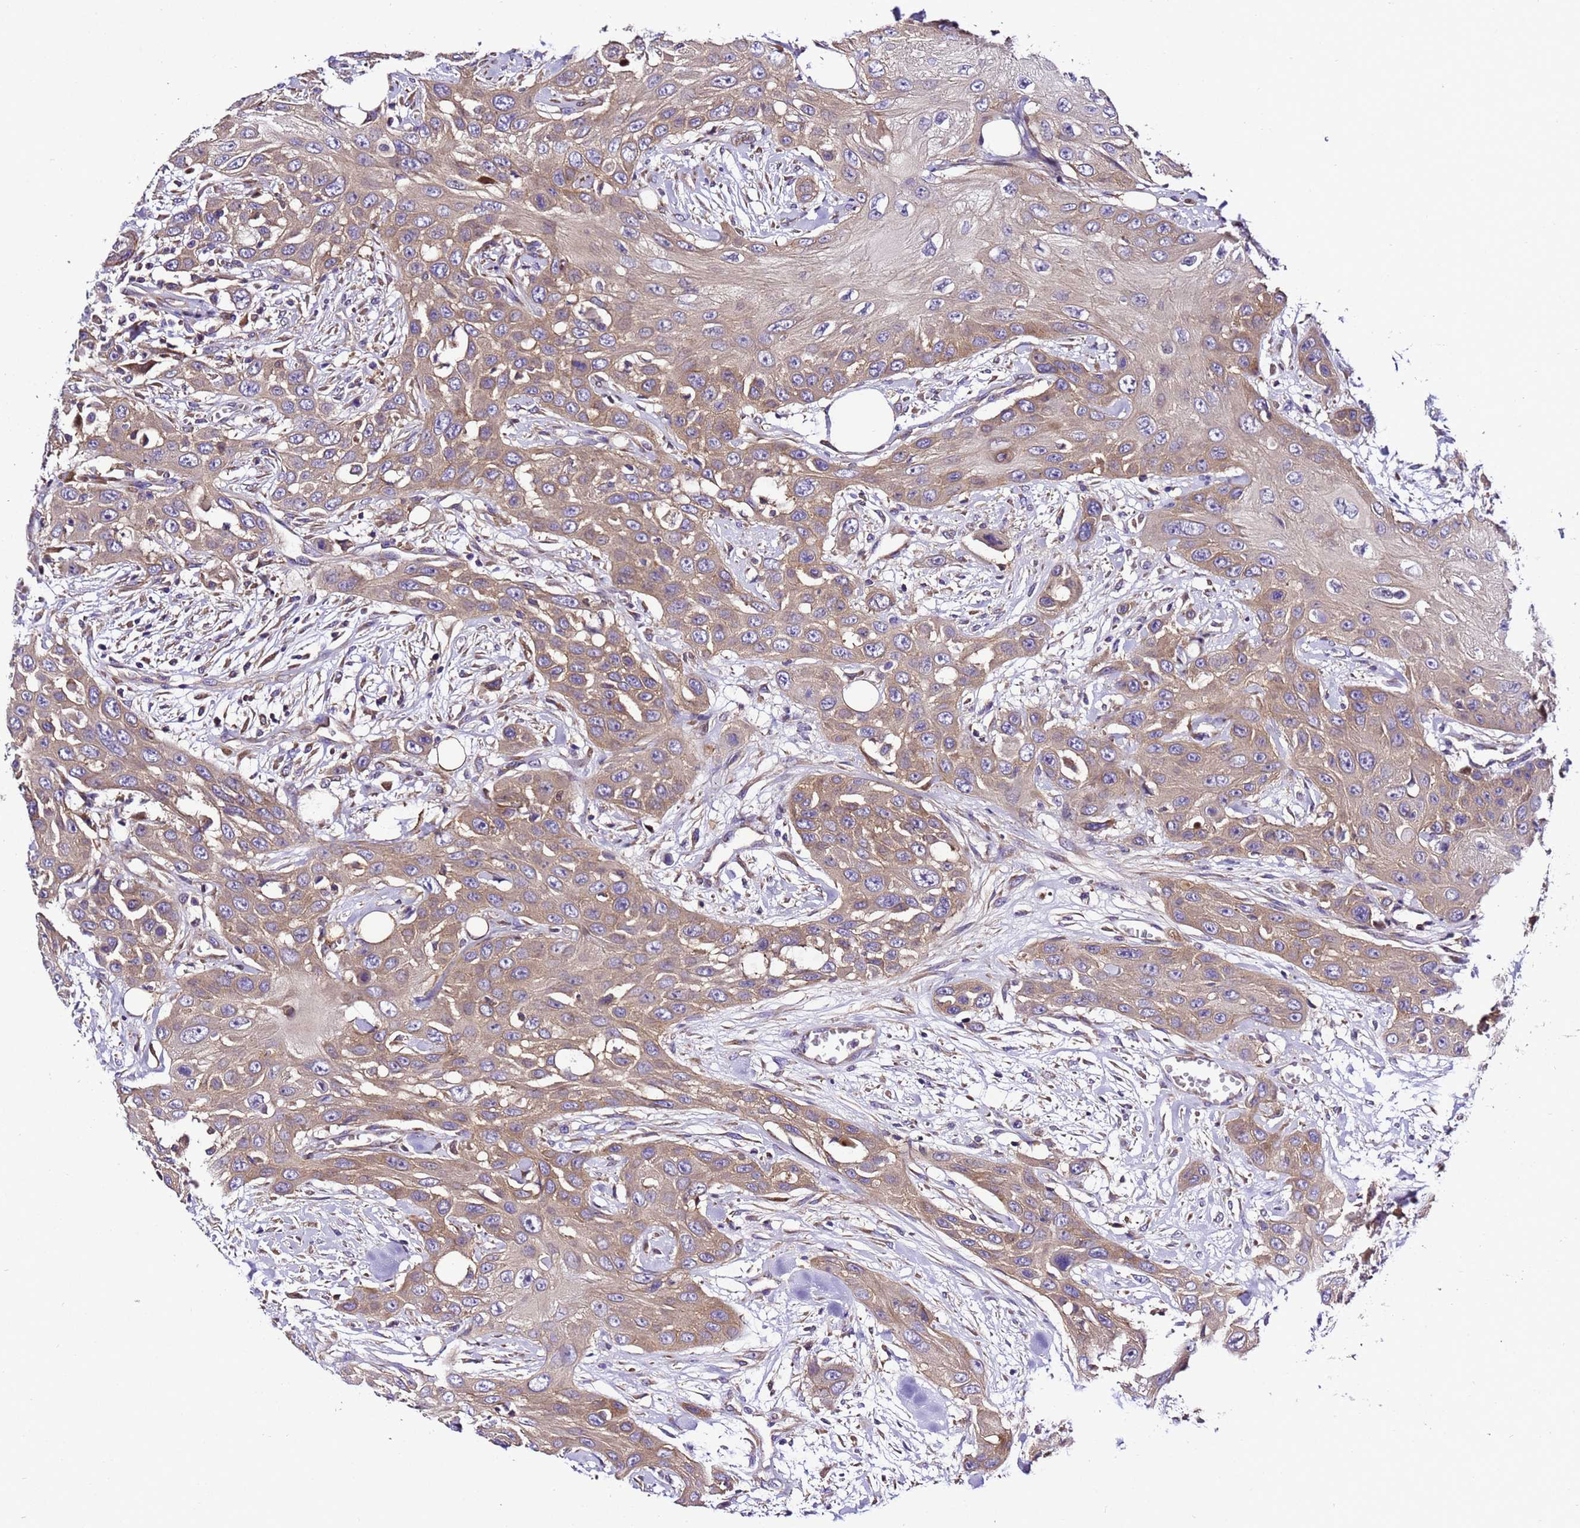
{"staining": {"intensity": "moderate", "quantity": ">75%", "location": "cytoplasmic/membranous"}, "tissue": "head and neck cancer", "cell_type": "Tumor cells", "image_type": "cancer", "snomed": [{"axis": "morphology", "description": "Squamous cell carcinoma, NOS"}, {"axis": "topography", "description": "Head-Neck"}], "caption": "A brown stain highlights moderate cytoplasmic/membranous expression of a protein in human head and neck cancer (squamous cell carcinoma) tumor cells. The staining was performed using DAB to visualize the protein expression in brown, while the nuclei were stained in blue with hematoxylin (Magnification: 20x).", "gene": "ZNF417", "patient": {"sex": "male", "age": 81}}